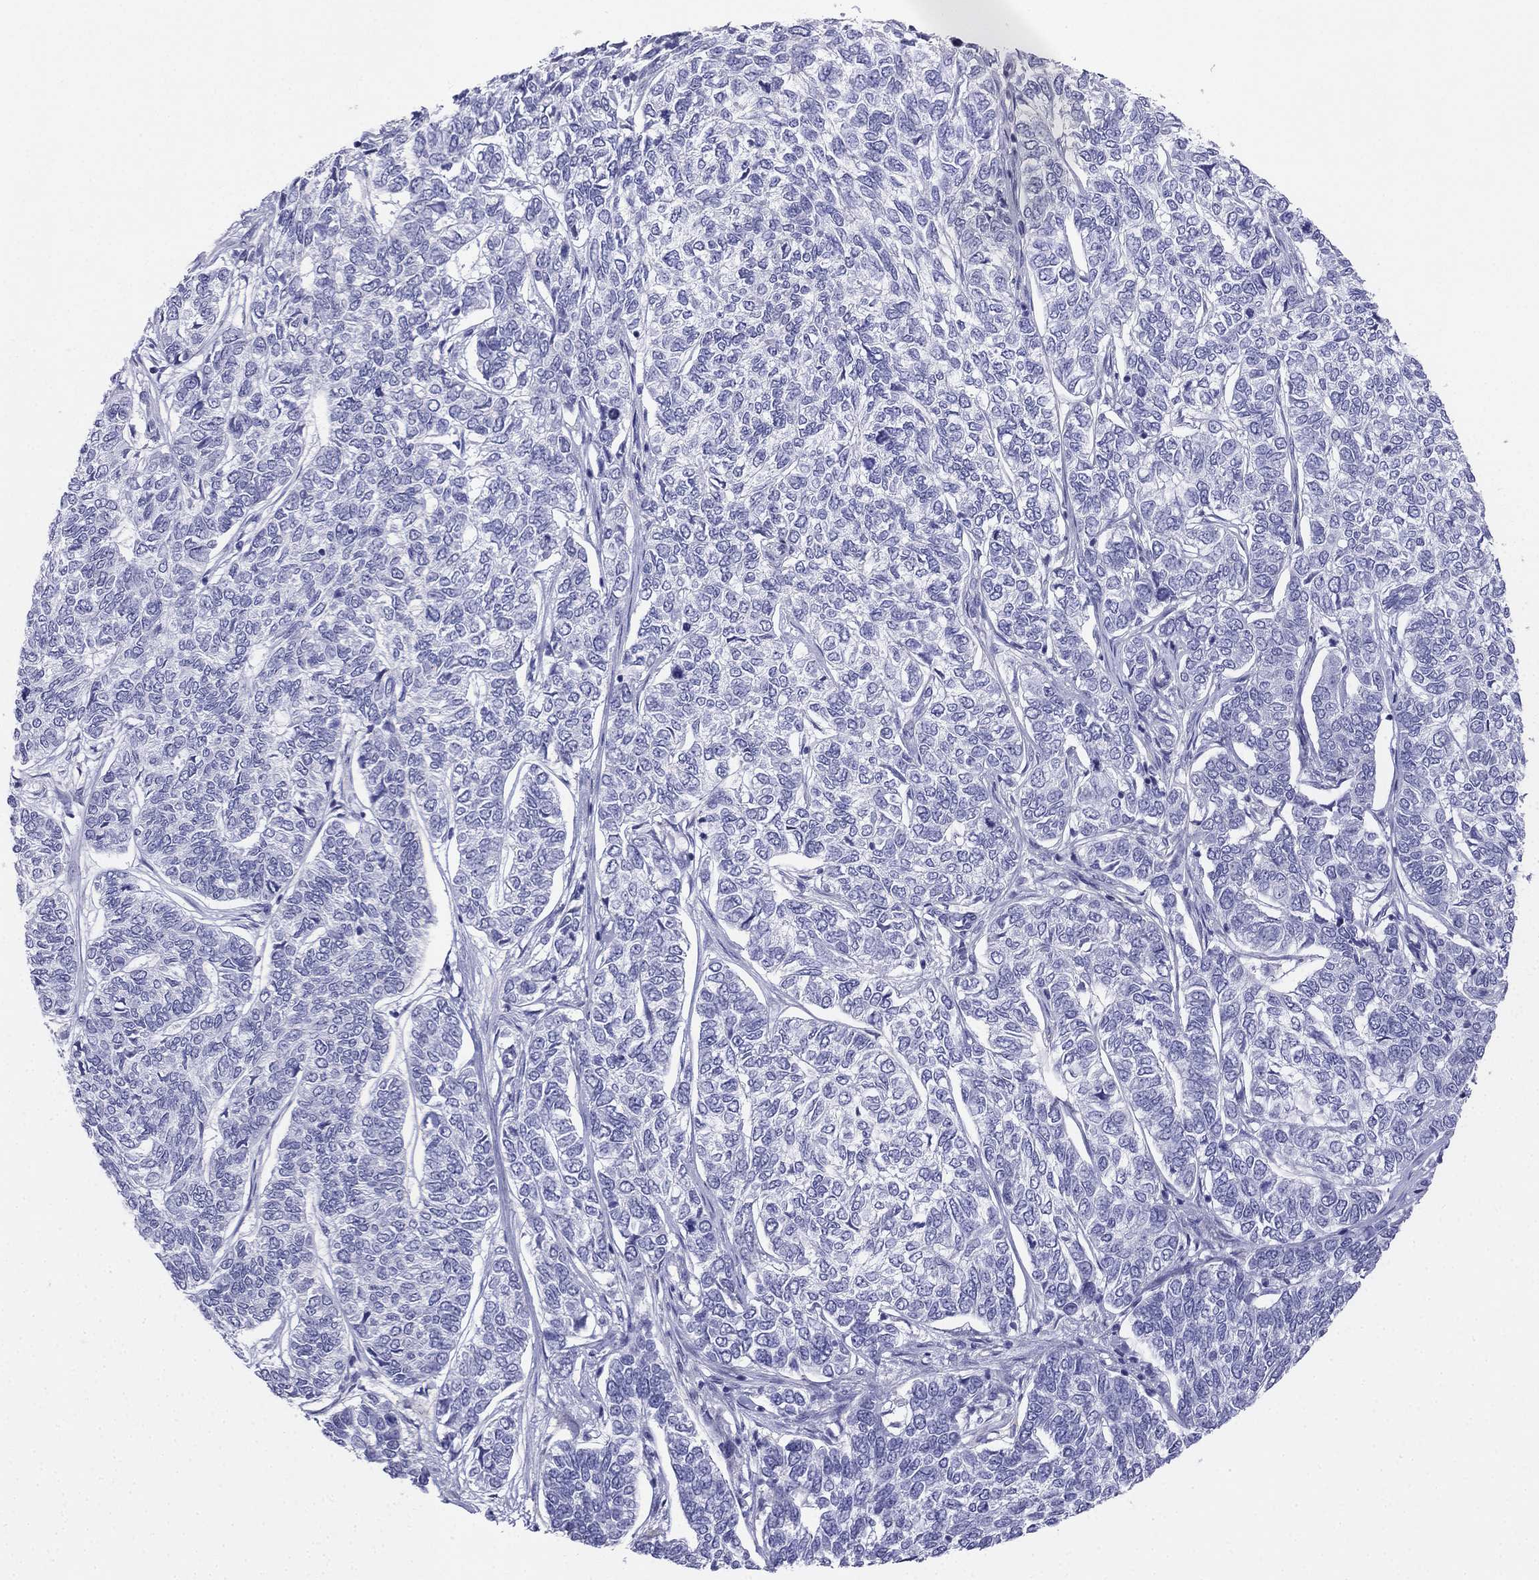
{"staining": {"intensity": "negative", "quantity": "none", "location": "none"}, "tissue": "skin cancer", "cell_type": "Tumor cells", "image_type": "cancer", "snomed": [{"axis": "morphology", "description": "Basal cell carcinoma"}, {"axis": "topography", "description": "Skin"}], "caption": "The photomicrograph exhibits no staining of tumor cells in skin cancer.", "gene": "ALOXE3", "patient": {"sex": "female", "age": 65}}